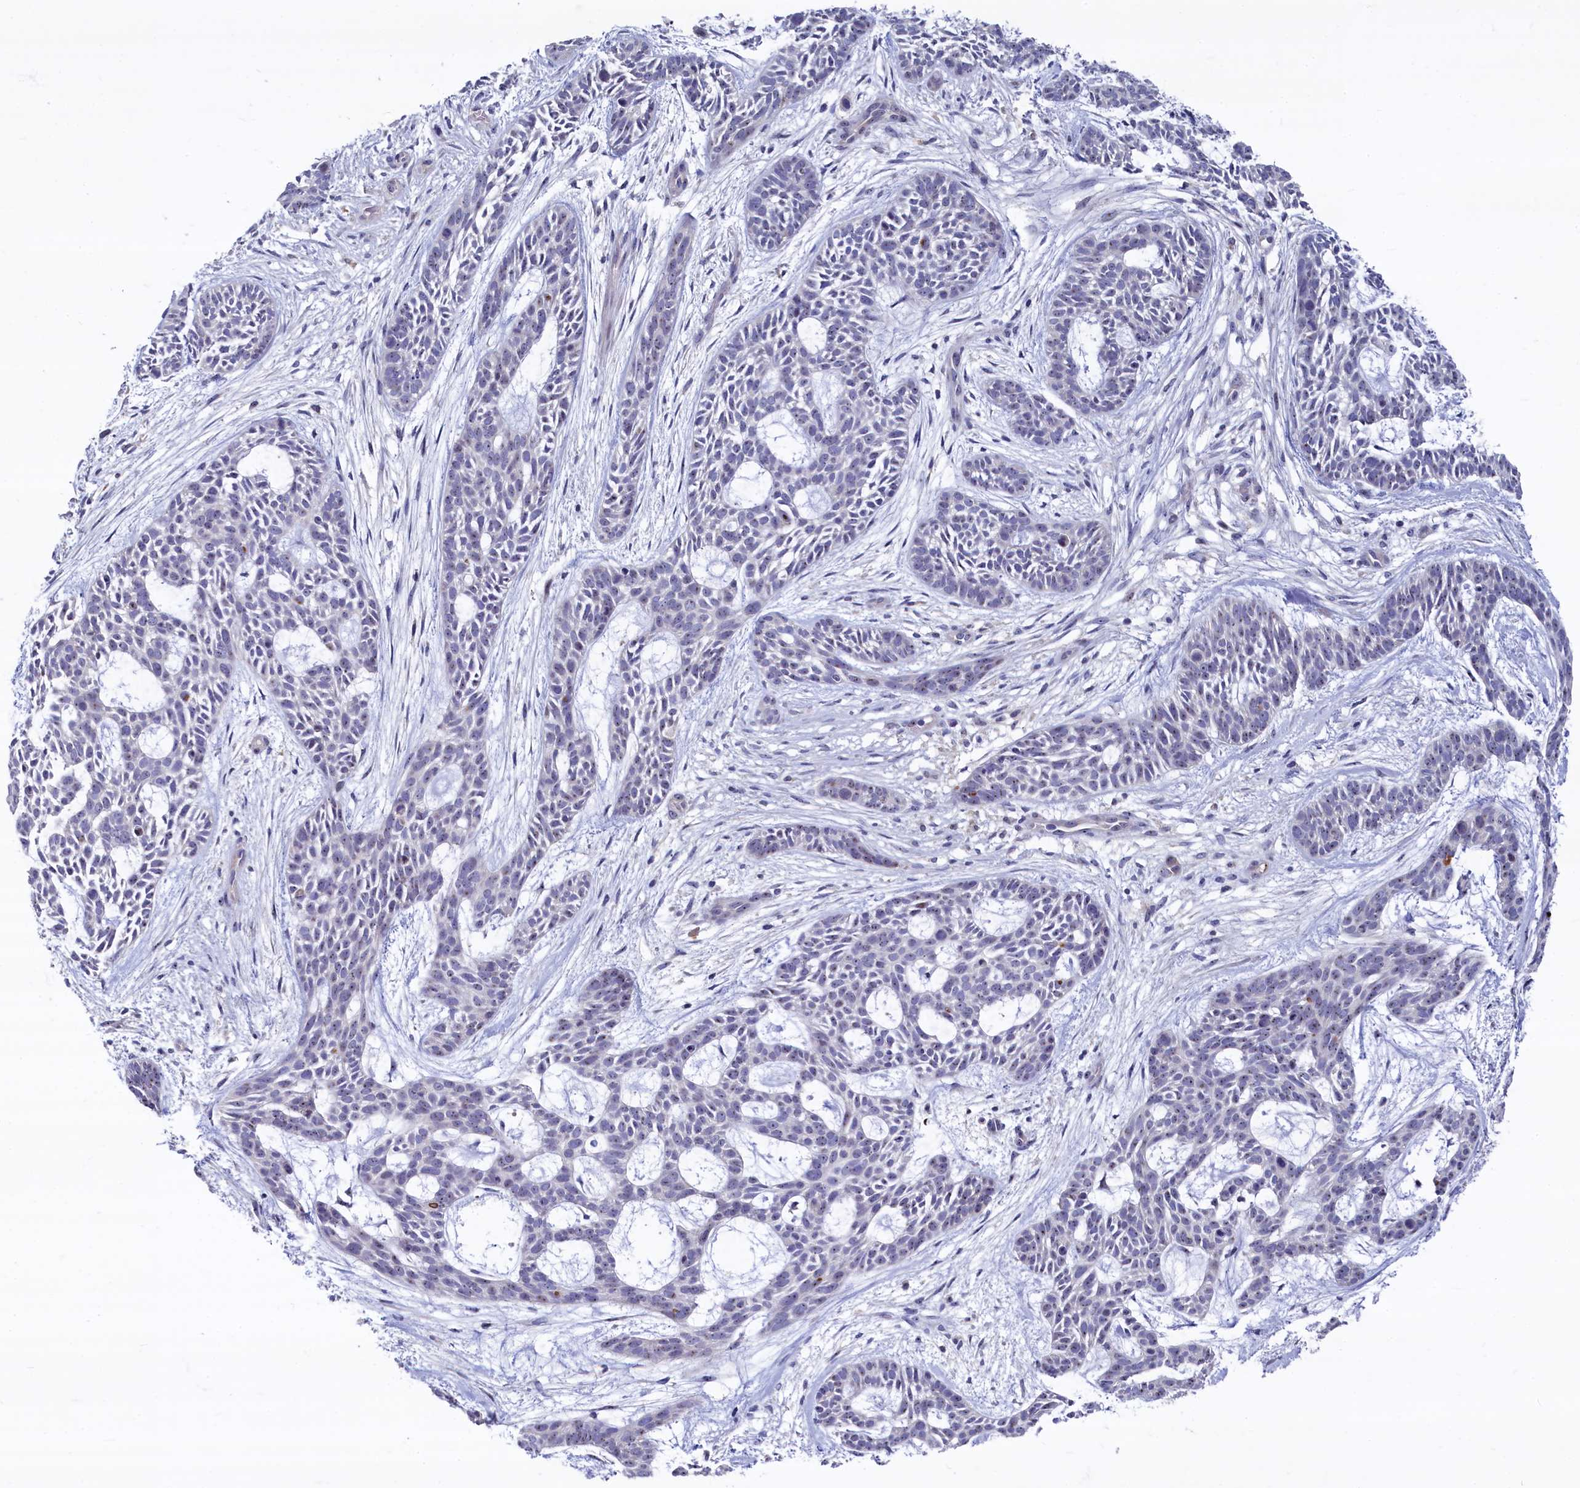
{"staining": {"intensity": "negative", "quantity": "none", "location": "none"}, "tissue": "skin cancer", "cell_type": "Tumor cells", "image_type": "cancer", "snomed": [{"axis": "morphology", "description": "Basal cell carcinoma"}, {"axis": "topography", "description": "Skin"}], "caption": "The photomicrograph demonstrates no staining of tumor cells in skin cancer (basal cell carcinoma). The staining was performed using DAB to visualize the protein expression in brown, while the nuclei were stained in blue with hematoxylin (Magnification: 20x).", "gene": "ASXL3", "patient": {"sex": "male", "age": 89}}